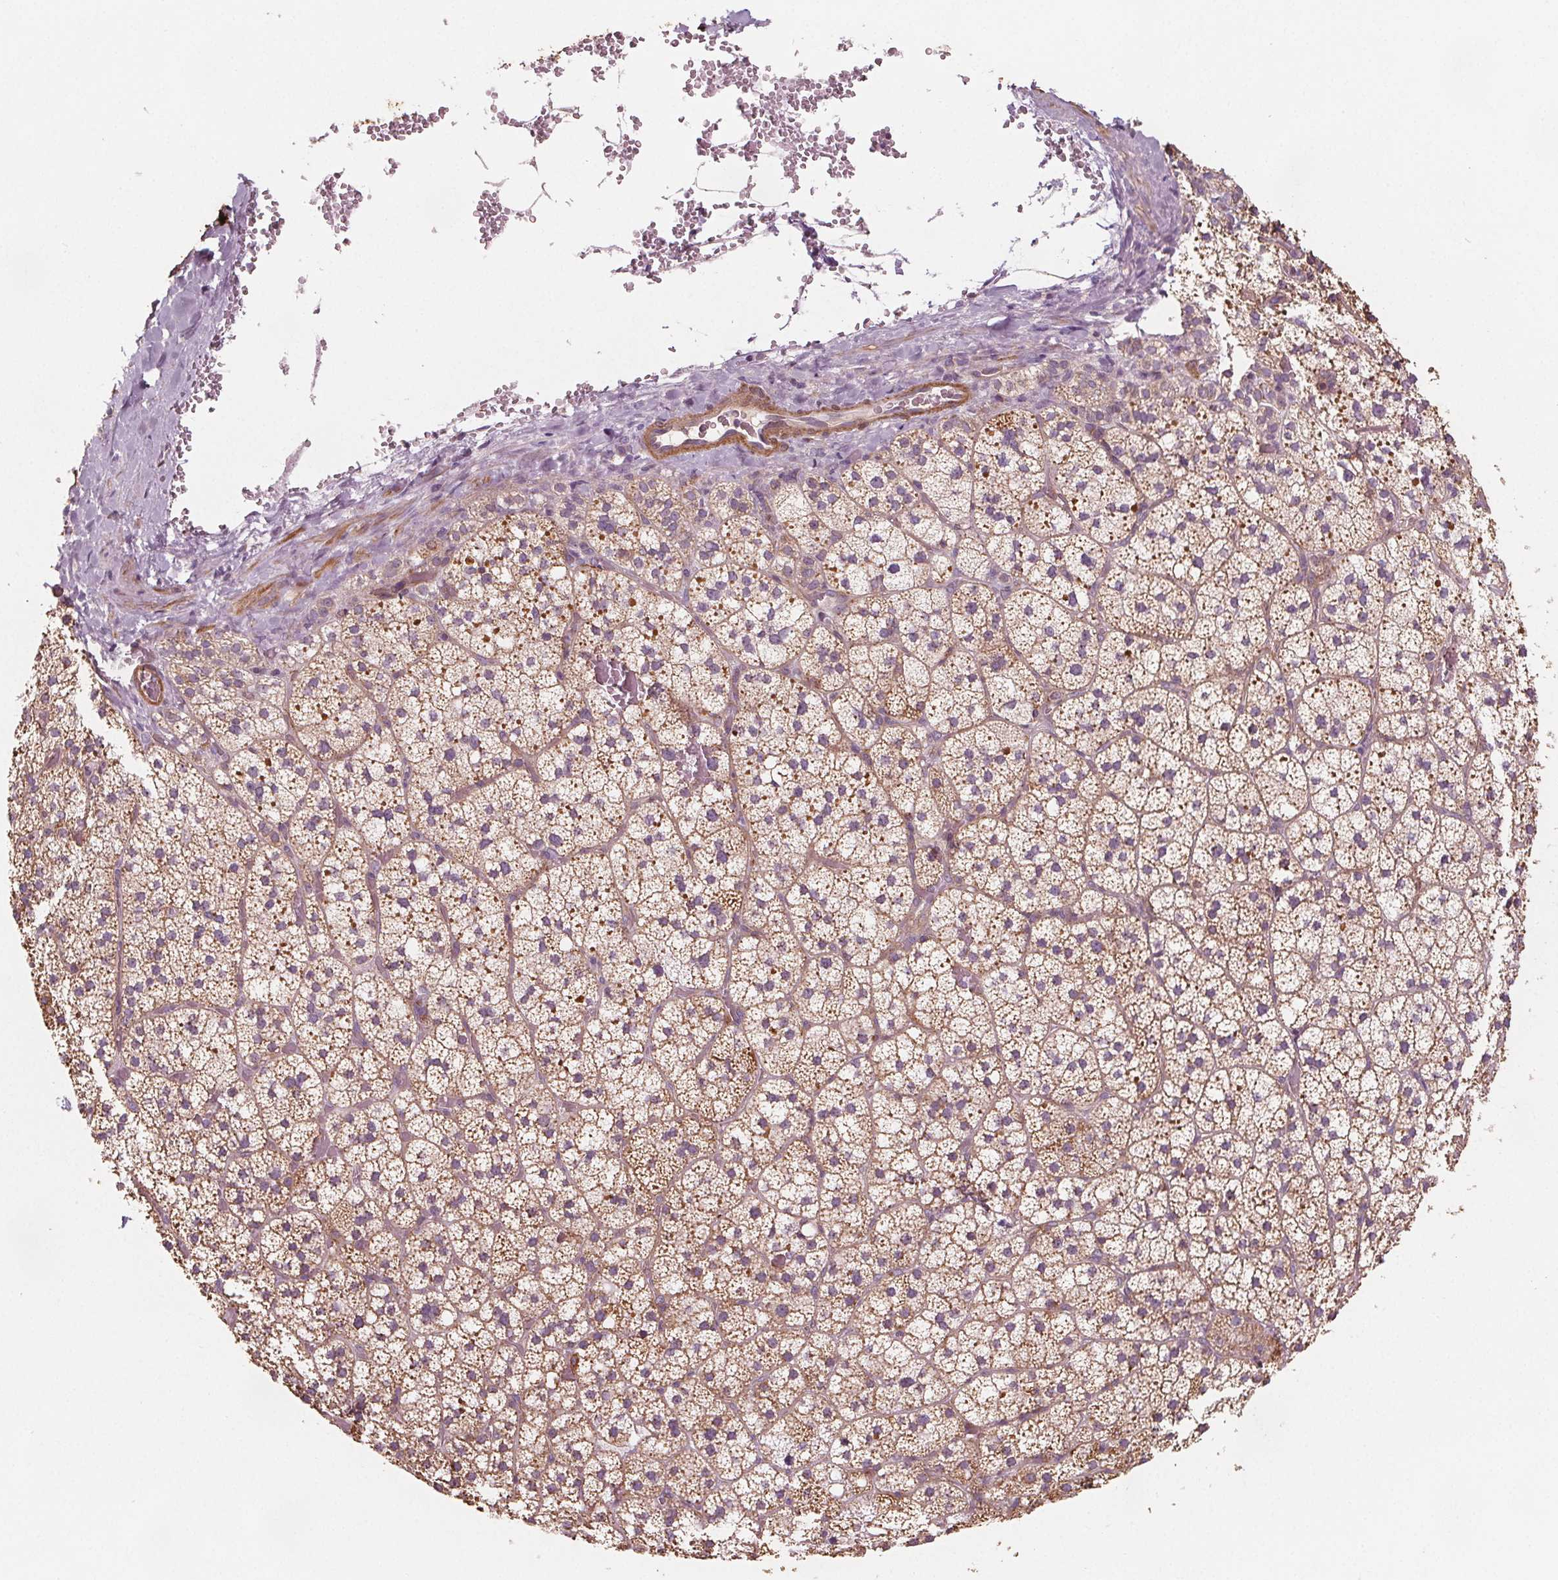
{"staining": {"intensity": "moderate", "quantity": ">75%", "location": "cytoplasmic/membranous"}, "tissue": "adrenal gland", "cell_type": "Glandular cells", "image_type": "normal", "snomed": [{"axis": "morphology", "description": "Normal tissue, NOS"}, {"axis": "topography", "description": "Adrenal gland"}], "caption": "Glandular cells show moderate cytoplasmic/membranous positivity in about >75% of cells in unremarkable adrenal gland.", "gene": "ADAM33", "patient": {"sex": "male", "age": 53}}